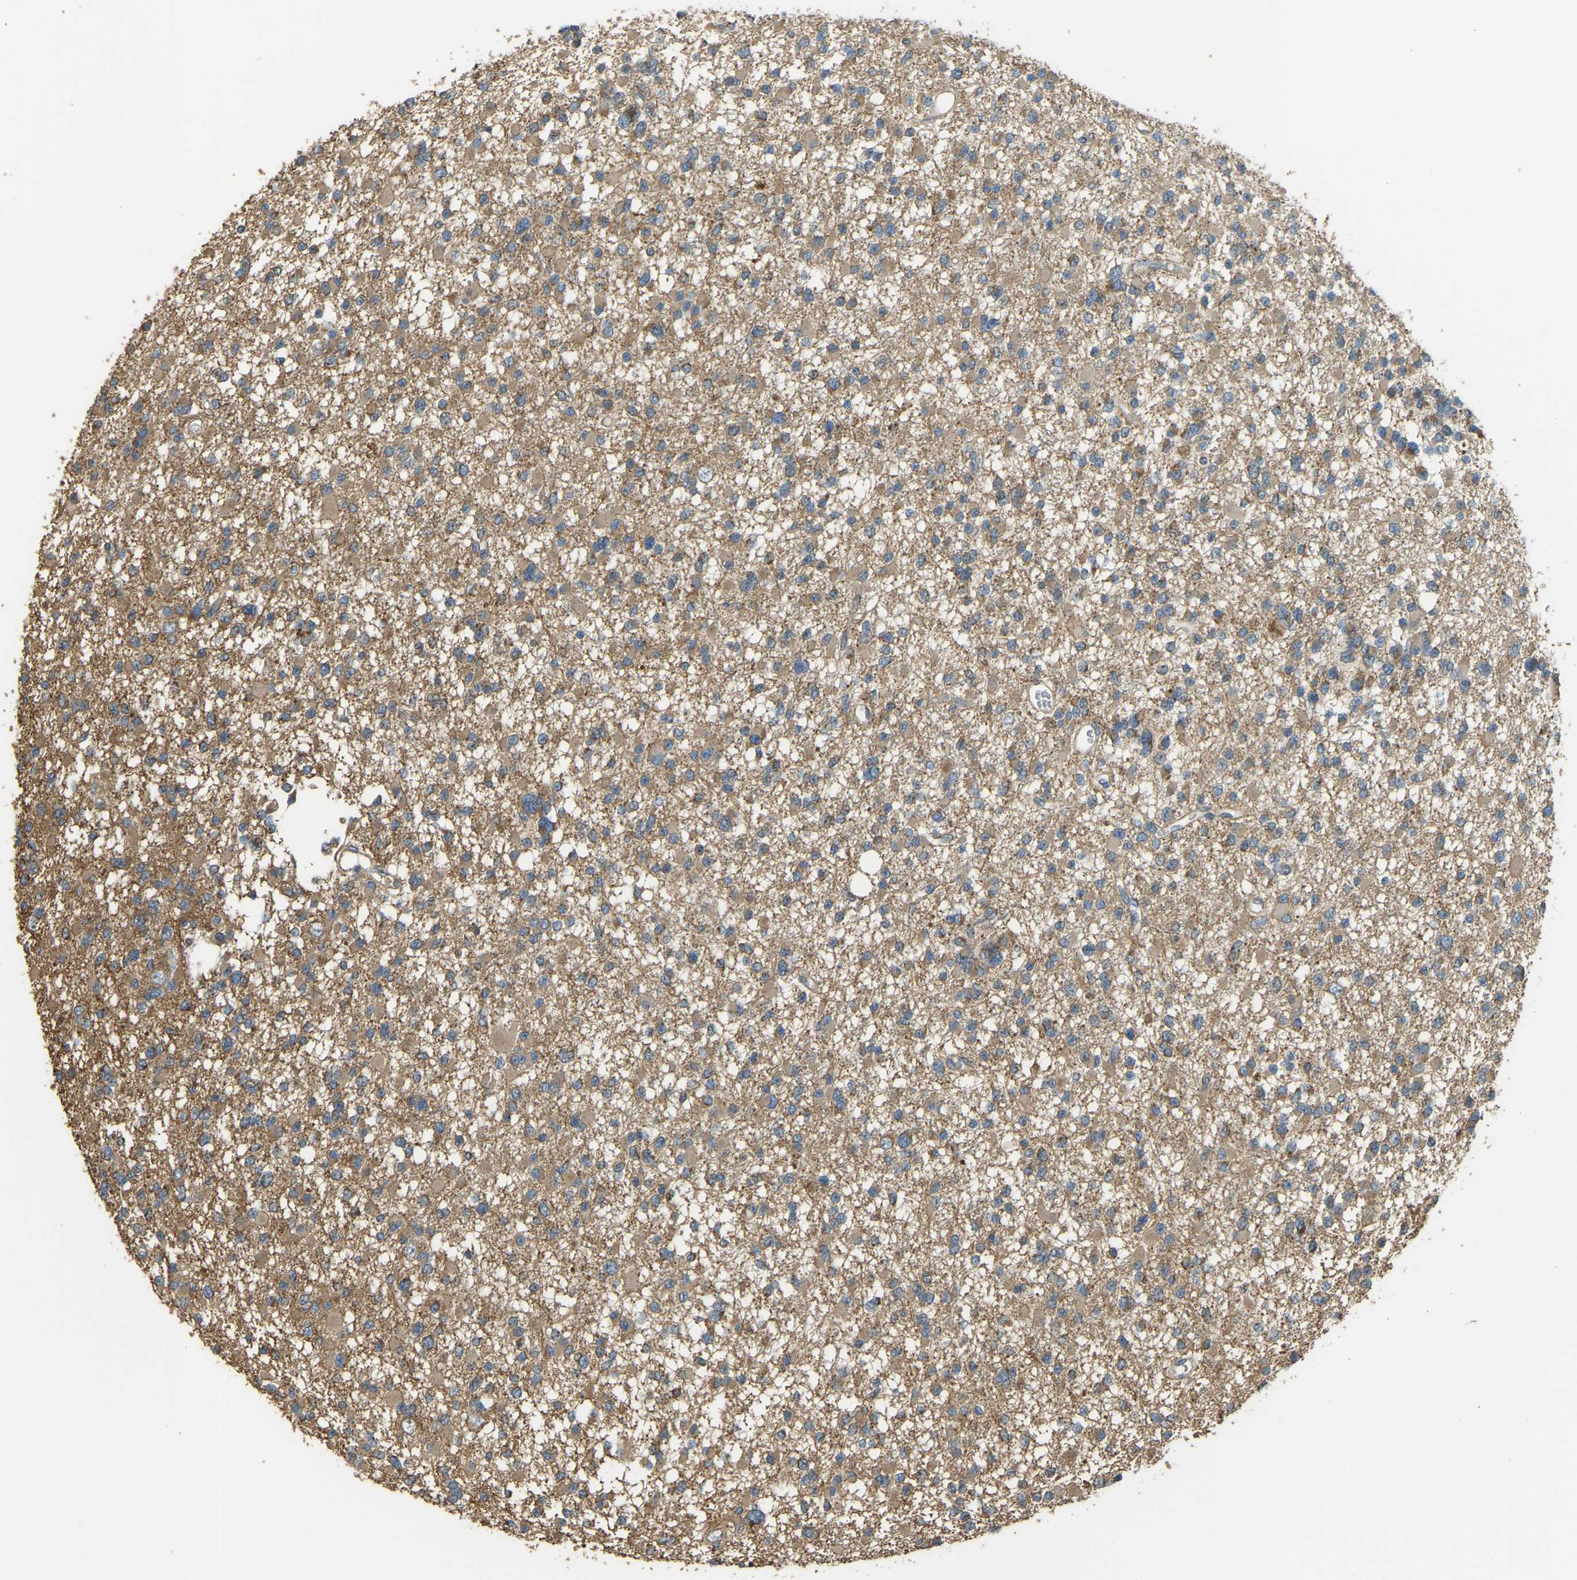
{"staining": {"intensity": "moderate", "quantity": ">75%", "location": "cytoplasmic/membranous"}, "tissue": "glioma", "cell_type": "Tumor cells", "image_type": "cancer", "snomed": [{"axis": "morphology", "description": "Glioma, malignant, Low grade"}, {"axis": "topography", "description": "Brain"}], "caption": "Protein positivity by immunohistochemistry demonstrates moderate cytoplasmic/membranous expression in about >75% of tumor cells in malignant glioma (low-grade).", "gene": "GNG2", "patient": {"sex": "female", "age": 22}}